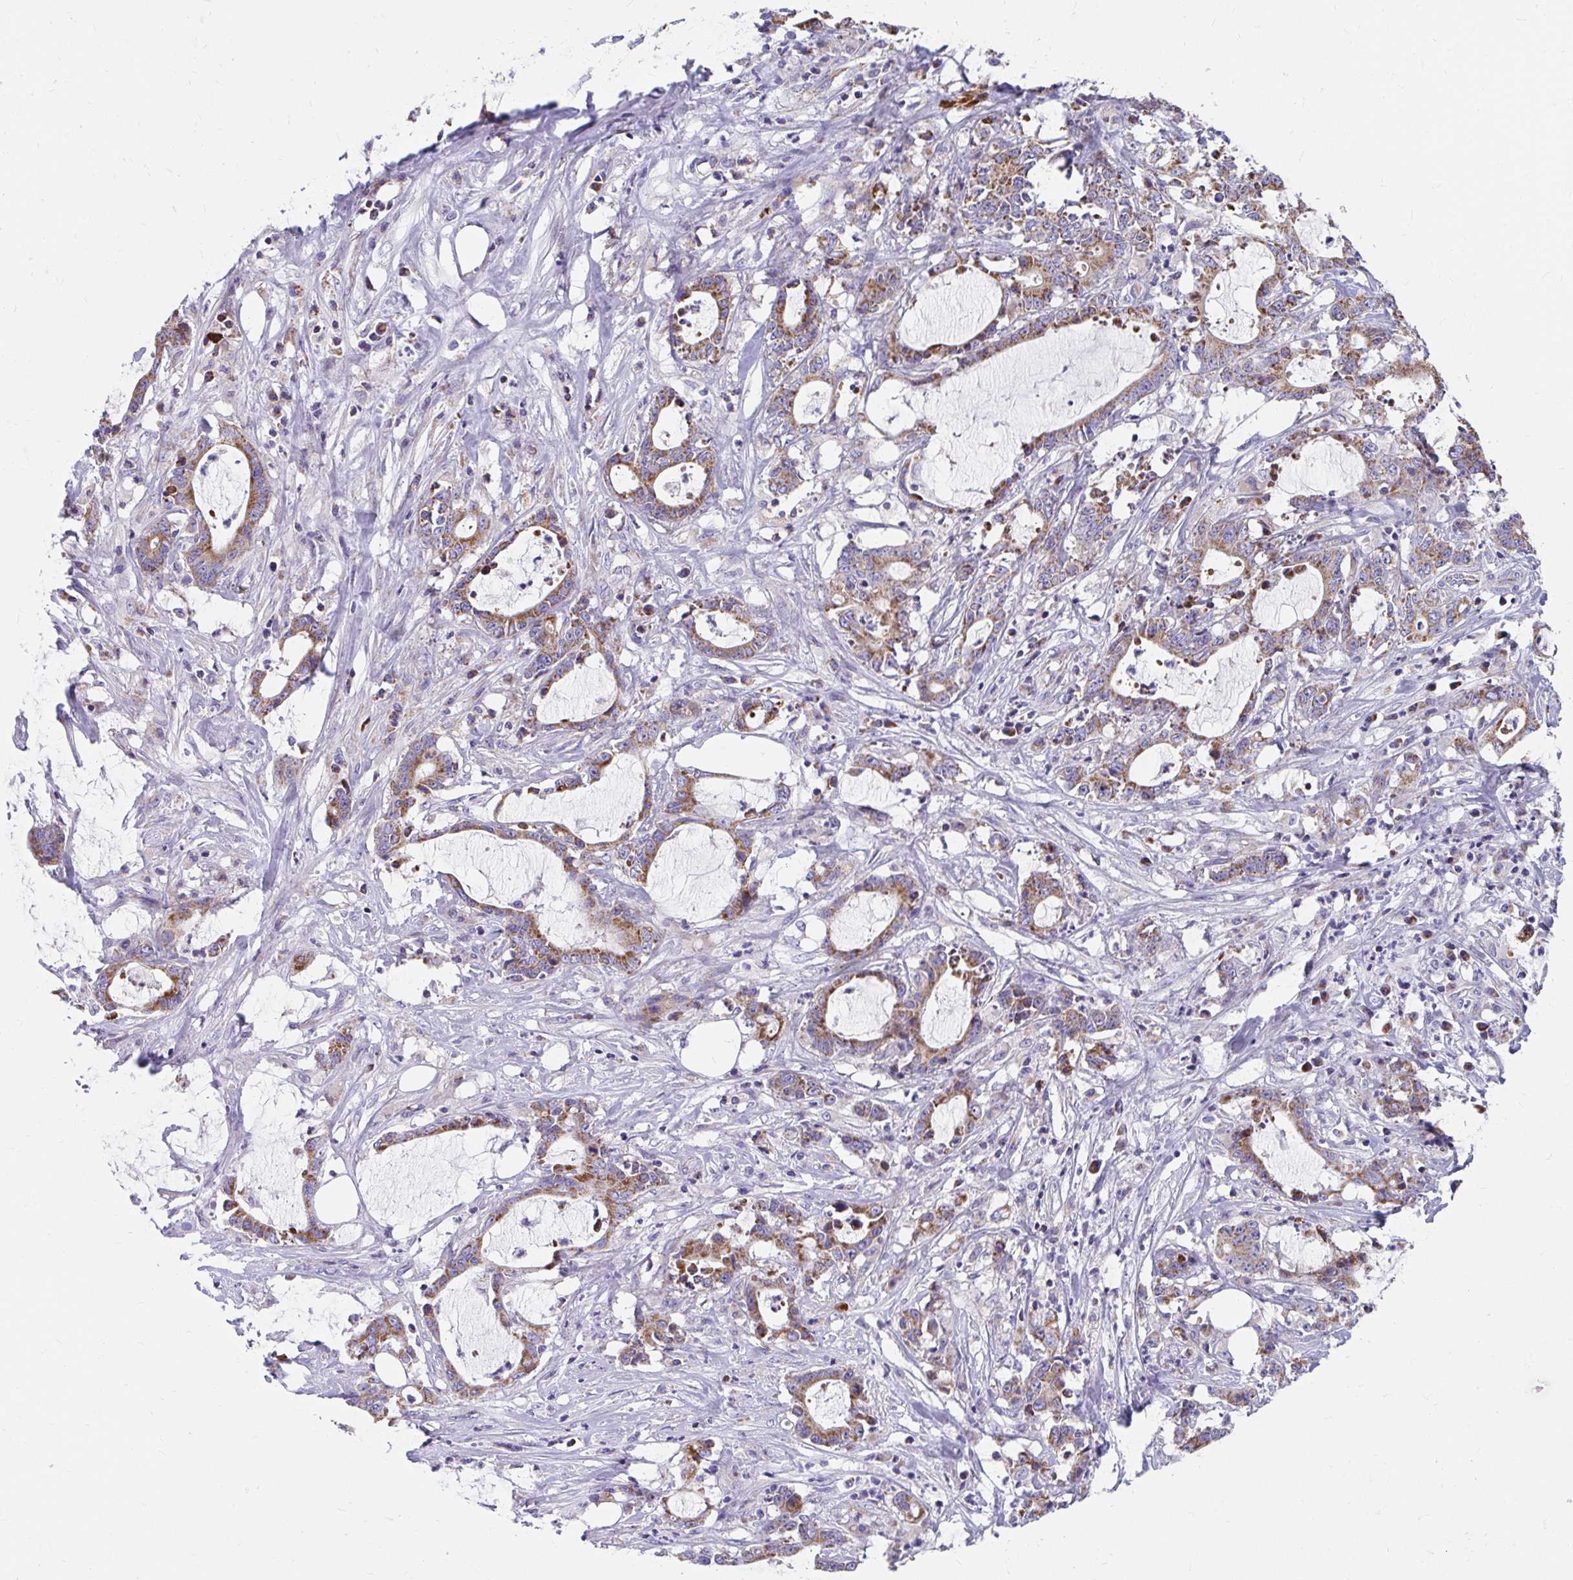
{"staining": {"intensity": "moderate", "quantity": ">75%", "location": "cytoplasmic/membranous"}, "tissue": "stomach cancer", "cell_type": "Tumor cells", "image_type": "cancer", "snomed": [{"axis": "morphology", "description": "Adenocarcinoma, NOS"}, {"axis": "topography", "description": "Stomach, upper"}], "caption": "A high-resolution image shows immunohistochemistry staining of stomach cancer, which displays moderate cytoplasmic/membranous staining in about >75% of tumor cells.", "gene": "IL37", "patient": {"sex": "male", "age": 68}}